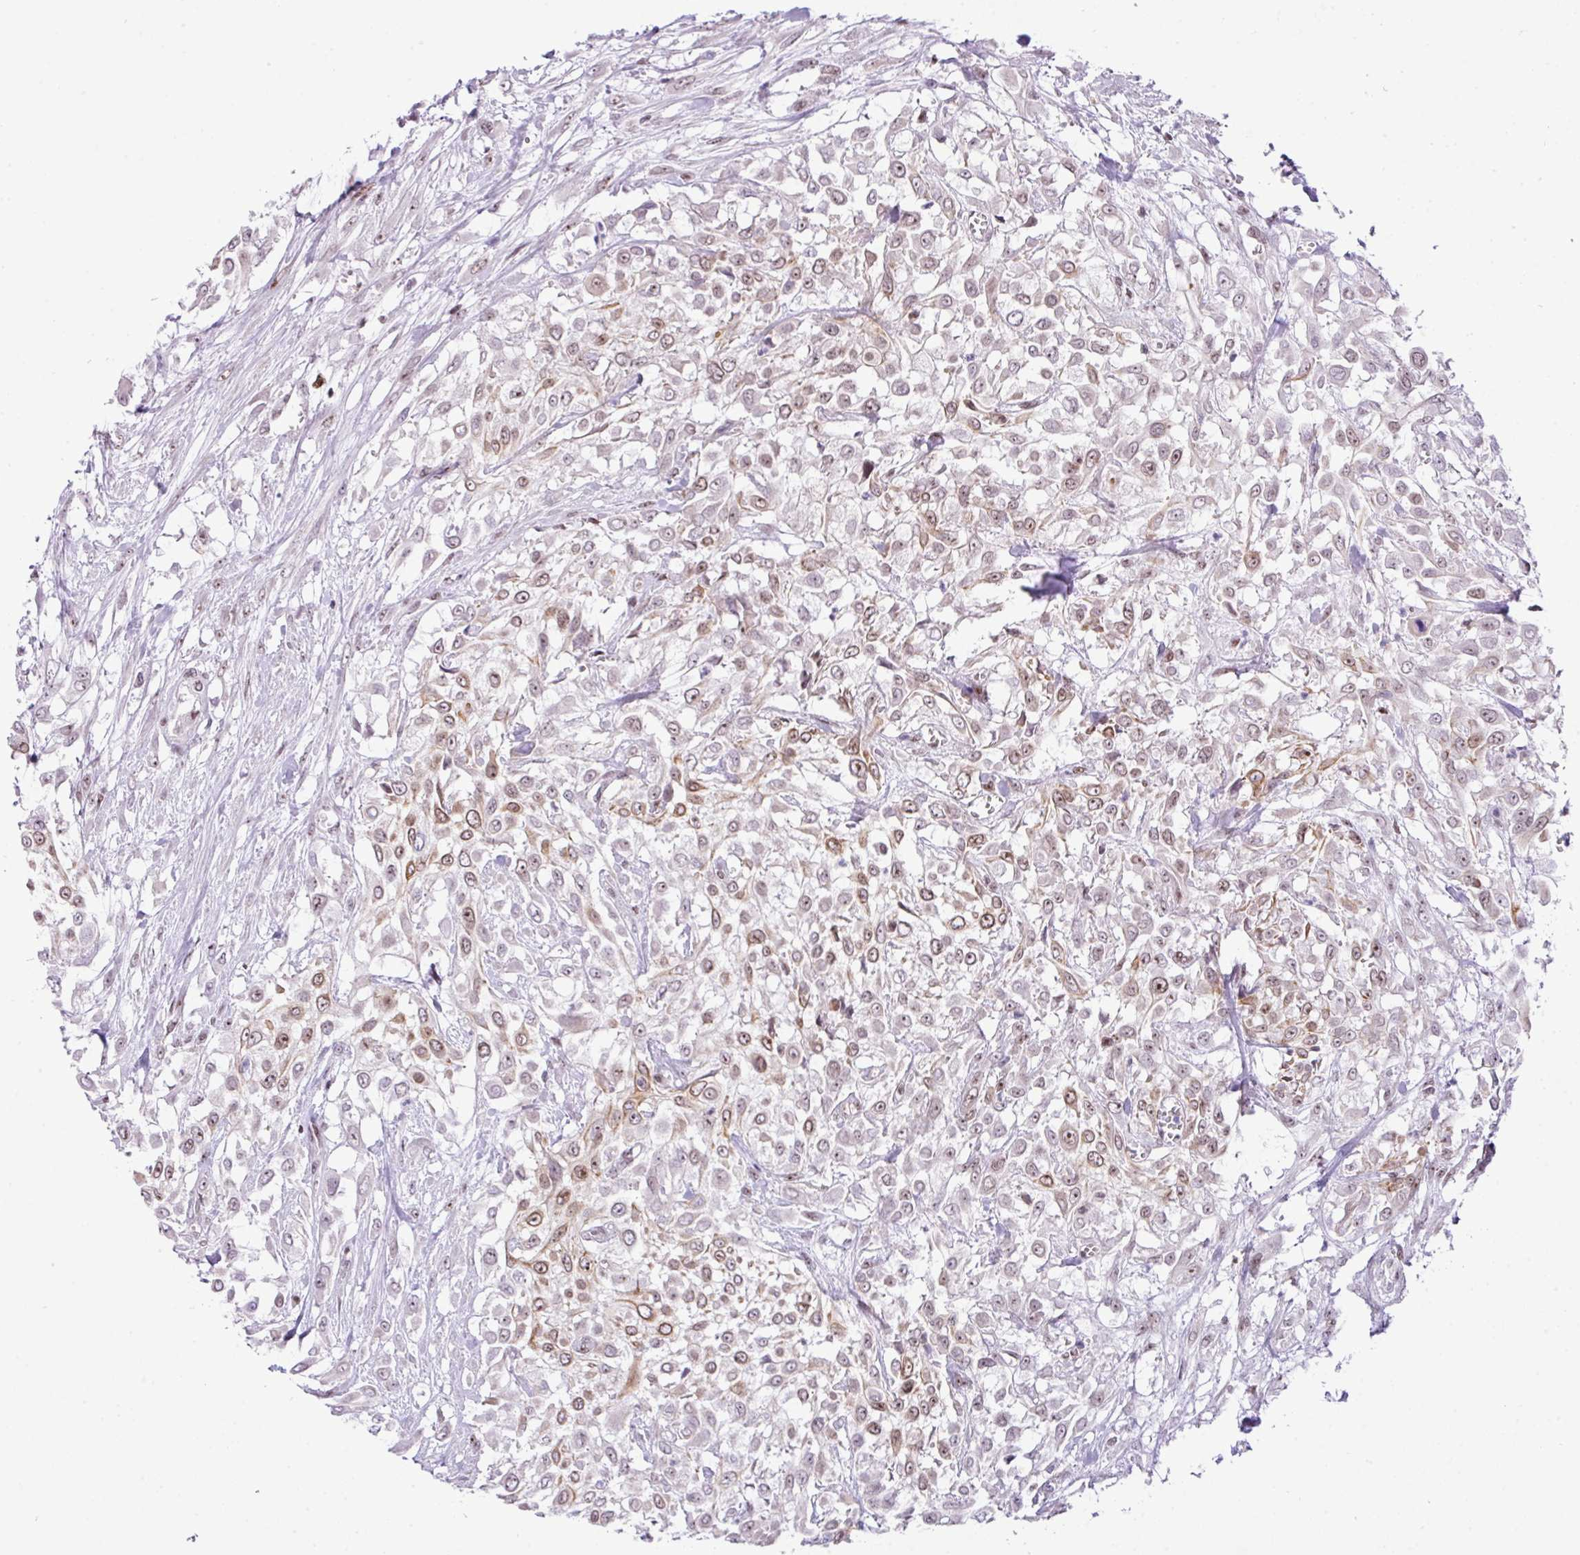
{"staining": {"intensity": "moderate", "quantity": "25%-75%", "location": "cytoplasmic/membranous,nuclear"}, "tissue": "urothelial cancer", "cell_type": "Tumor cells", "image_type": "cancer", "snomed": [{"axis": "morphology", "description": "Urothelial carcinoma, High grade"}, {"axis": "topography", "description": "Urinary bladder"}], "caption": "Immunohistochemistry photomicrograph of neoplastic tissue: urothelial cancer stained using IHC exhibits medium levels of moderate protein expression localized specifically in the cytoplasmic/membranous and nuclear of tumor cells, appearing as a cytoplasmic/membranous and nuclear brown color.", "gene": "CCDC137", "patient": {"sex": "male", "age": 57}}